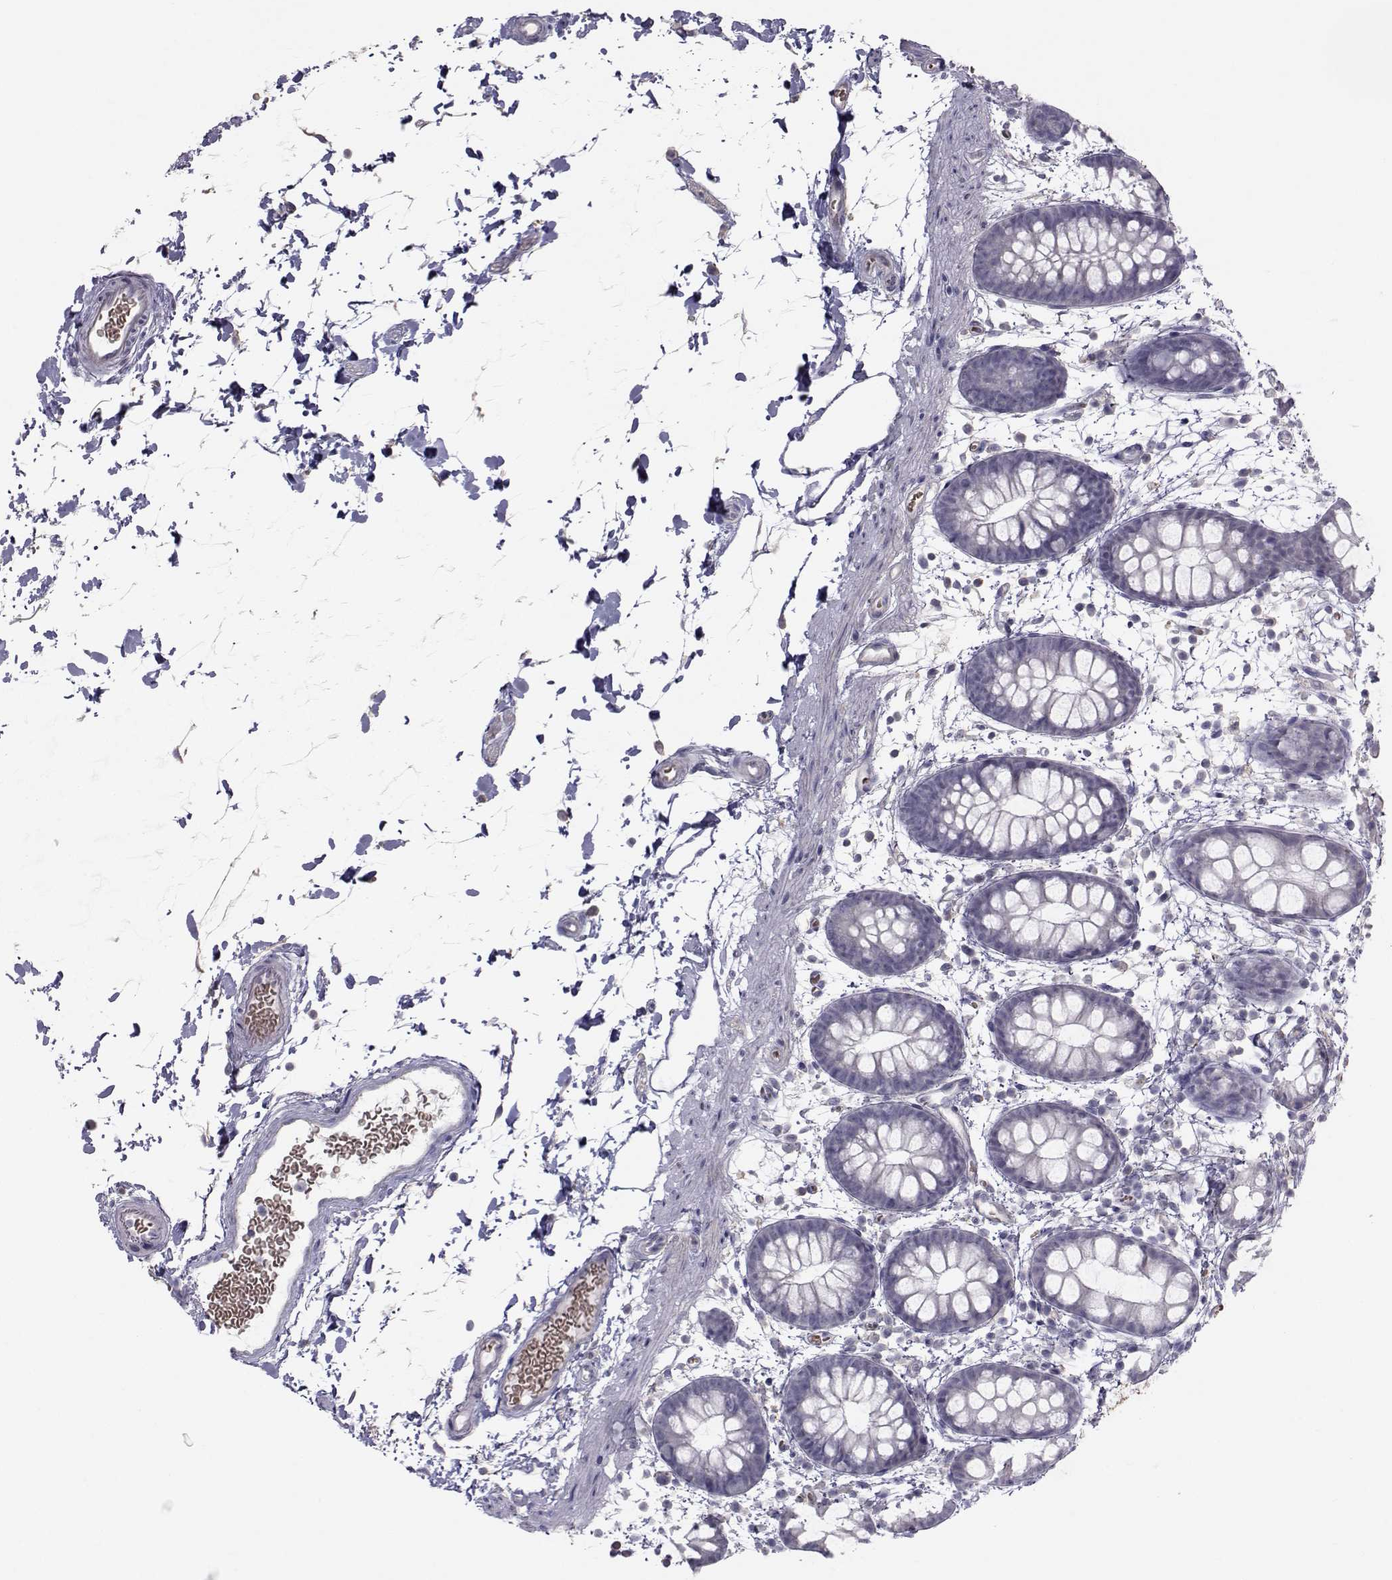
{"staining": {"intensity": "negative", "quantity": "none", "location": "none"}, "tissue": "rectum", "cell_type": "Glandular cells", "image_type": "normal", "snomed": [{"axis": "morphology", "description": "Normal tissue, NOS"}, {"axis": "topography", "description": "Rectum"}], "caption": "Immunohistochemical staining of unremarkable human rectum reveals no significant positivity in glandular cells. (DAB (3,3'-diaminobenzidine) immunohistochemistry (IHC) visualized using brightfield microscopy, high magnification).", "gene": "GARIN3", "patient": {"sex": "male", "age": 57}}